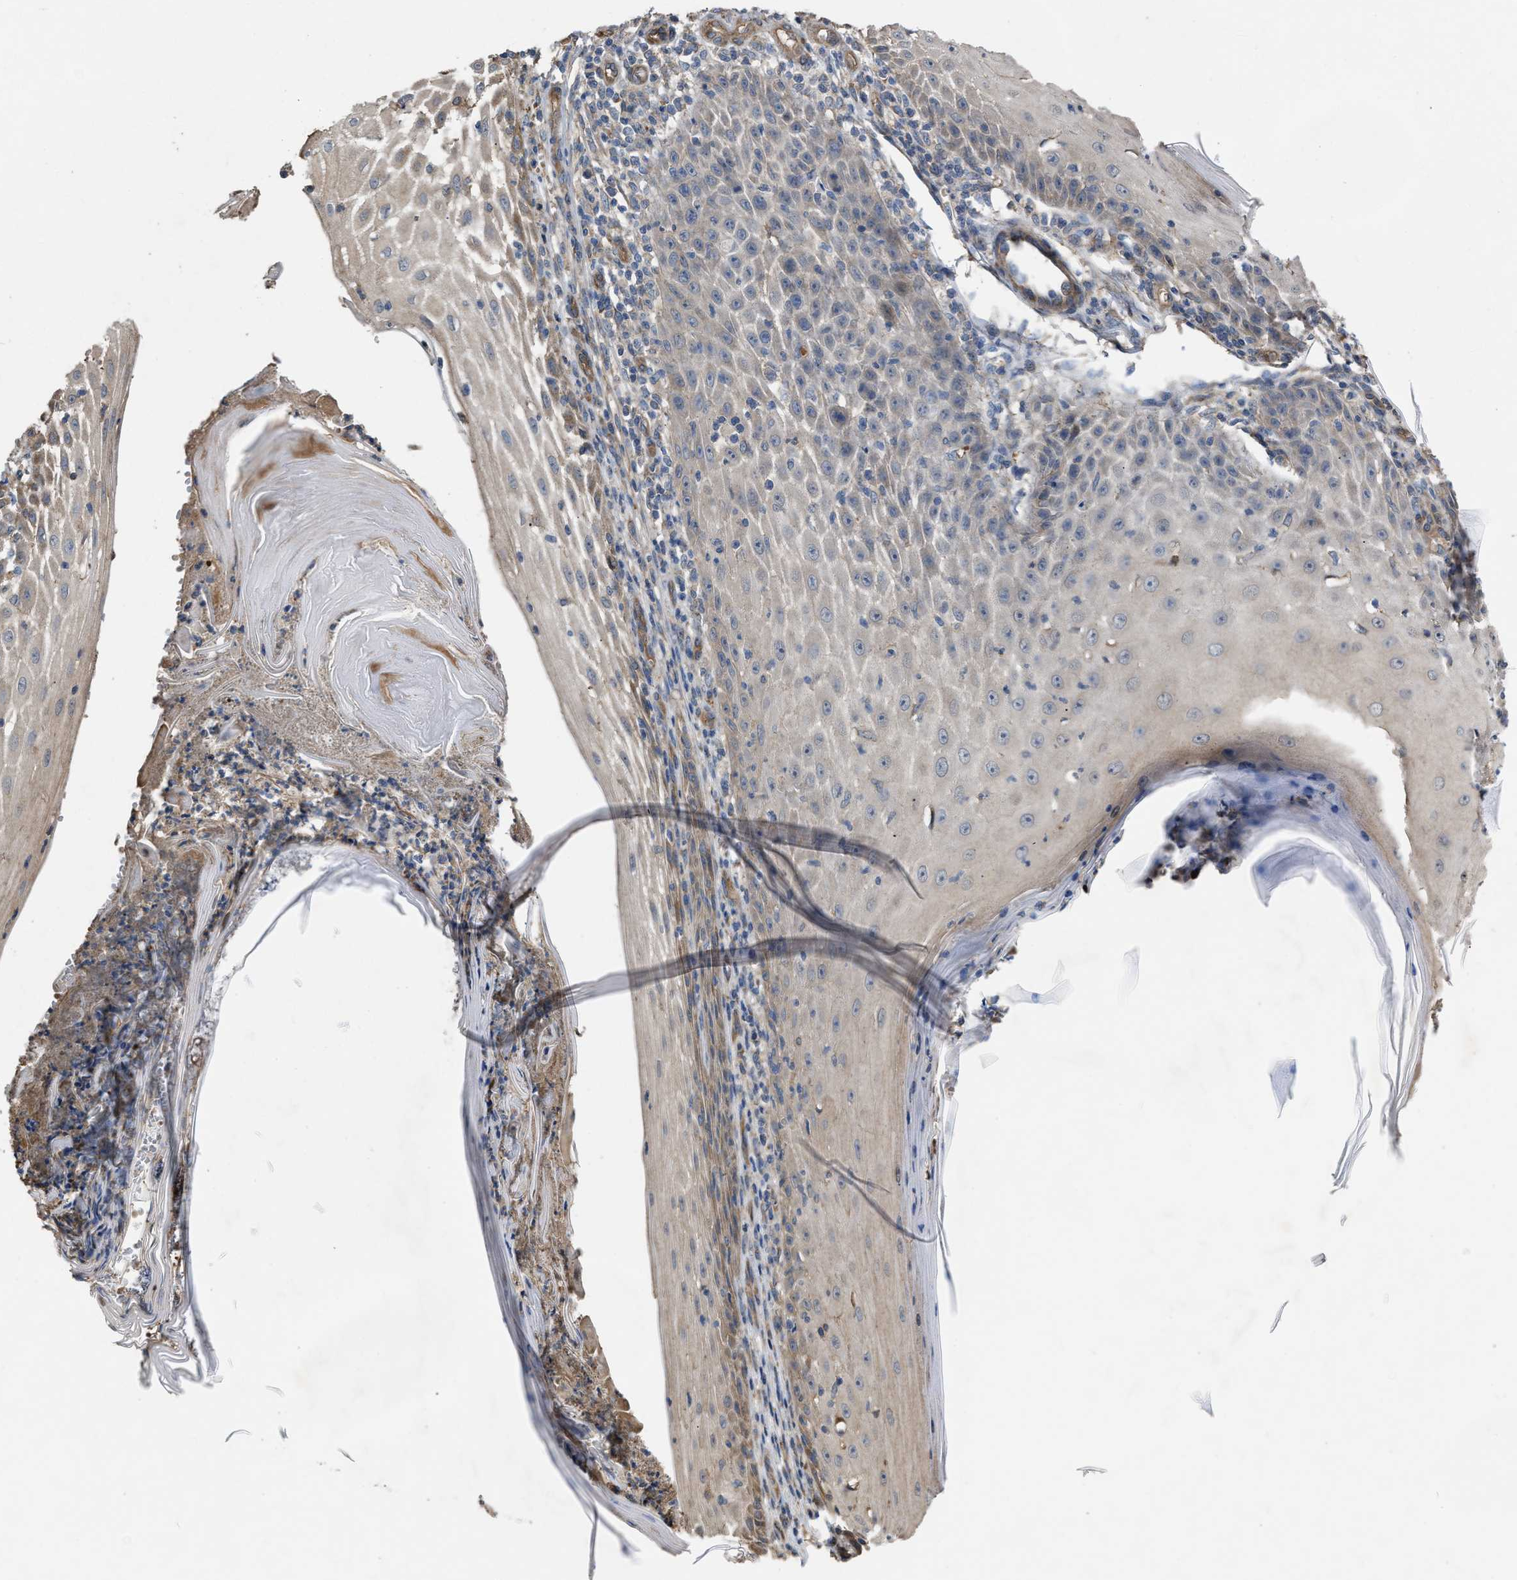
{"staining": {"intensity": "negative", "quantity": "none", "location": "none"}, "tissue": "skin cancer", "cell_type": "Tumor cells", "image_type": "cancer", "snomed": [{"axis": "morphology", "description": "Squamous cell carcinoma, NOS"}, {"axis": "topography", "description": "Skin"}], "caption": "Skin squamous cell carcinoma was stained to show a protein in brown. There is no significant expression in tumor cells.", "gene": "SLC4A11", "patient": {"sex": "female", "age": 73}}